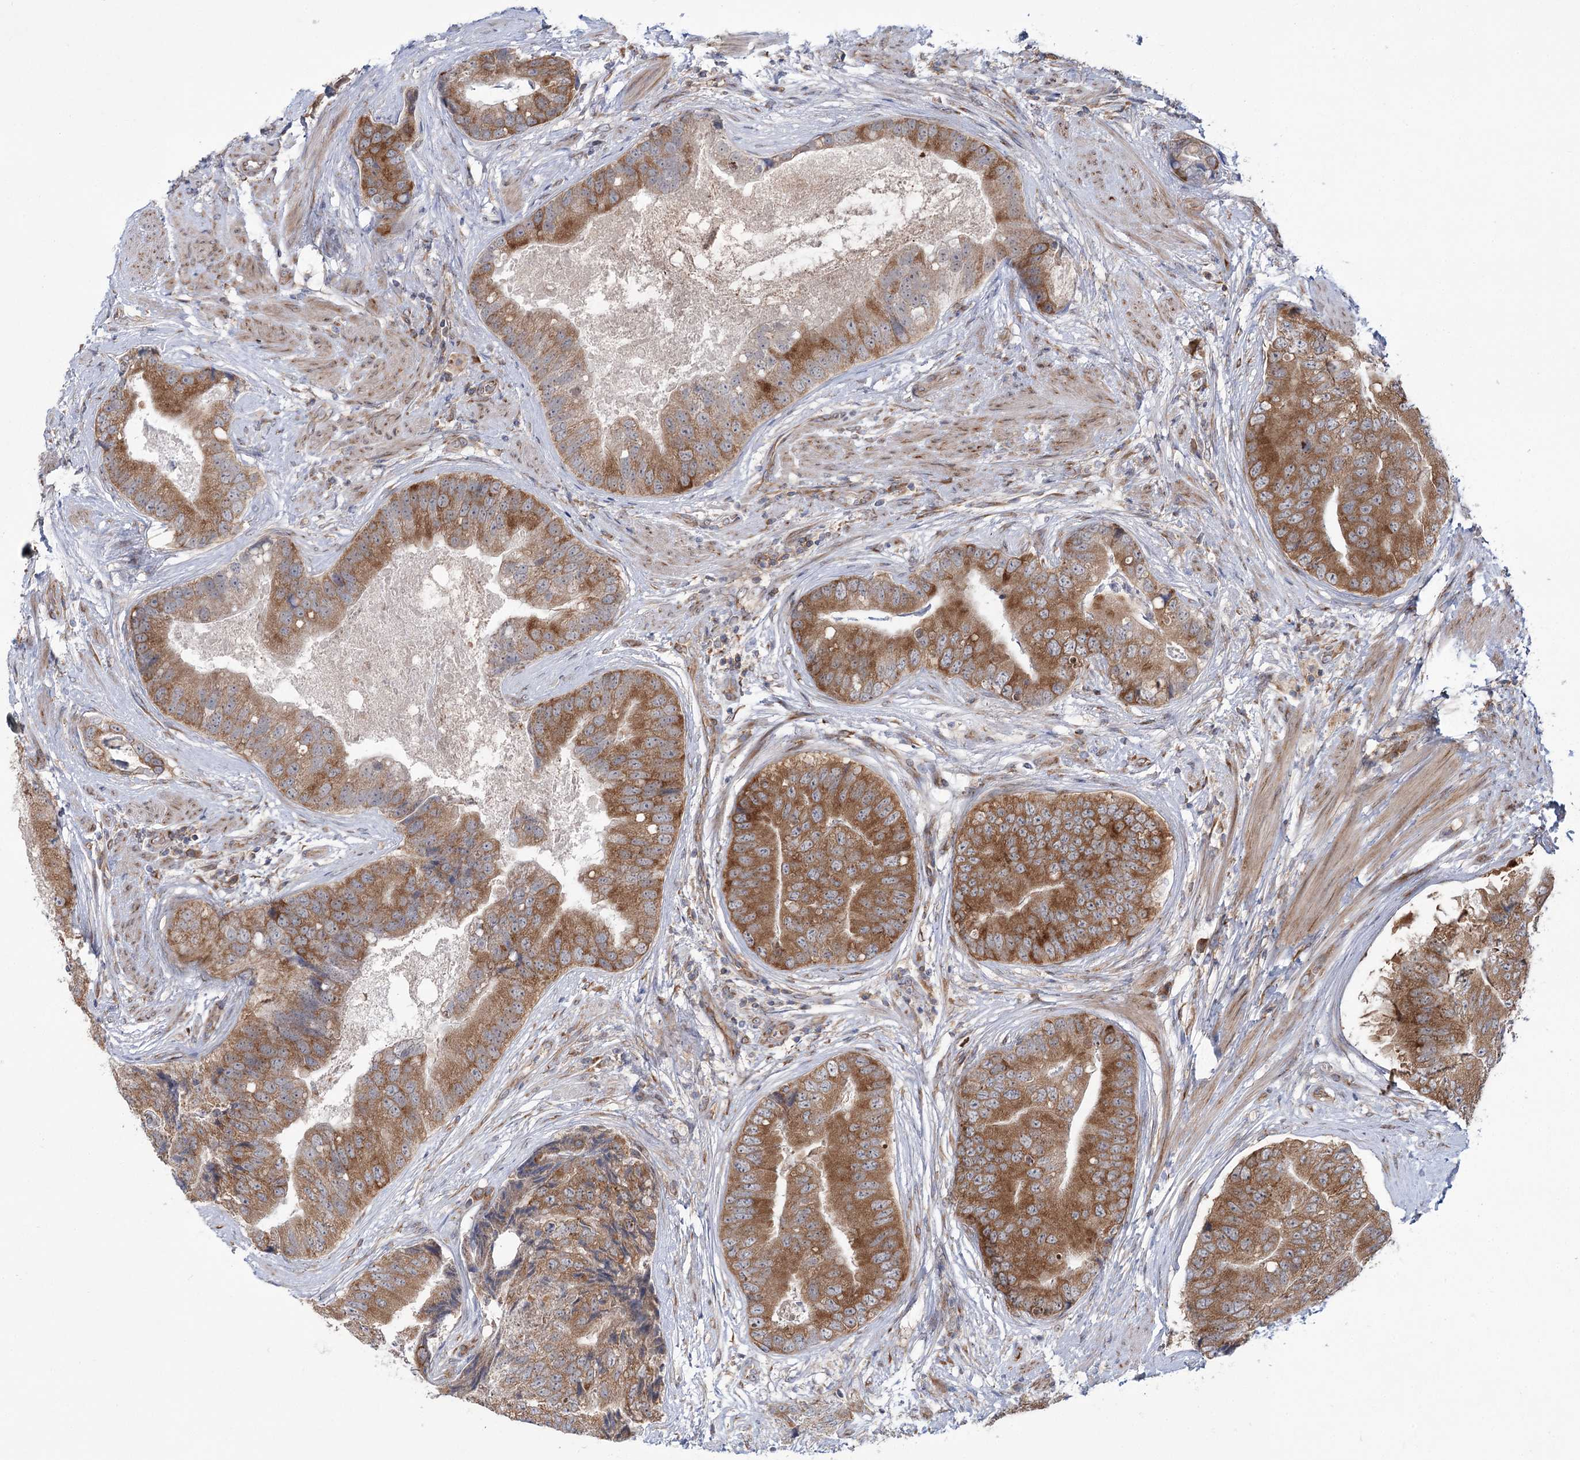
{"staining": {"intensity": "moderate", "quantity": ">75%", "location": "cytoplasmic/membranous"}, "tissue": "prostate cancer", "cell_type": "Tumor cells", "image_type": "cancer", "snomed": [{"axis": "morphology", "description": "Adenocarcinoma, High grade"}, {"axis": "topography", "description": "Prostate"}], "caption": "Prostate adenocarcinoma (high-grade) tissue demonstrates moderate cytoplasmic/membranous positivity in approximately >75% of tumor cells", "gene": "VWA2", "patient": {"sex": "male", "age": 70}}